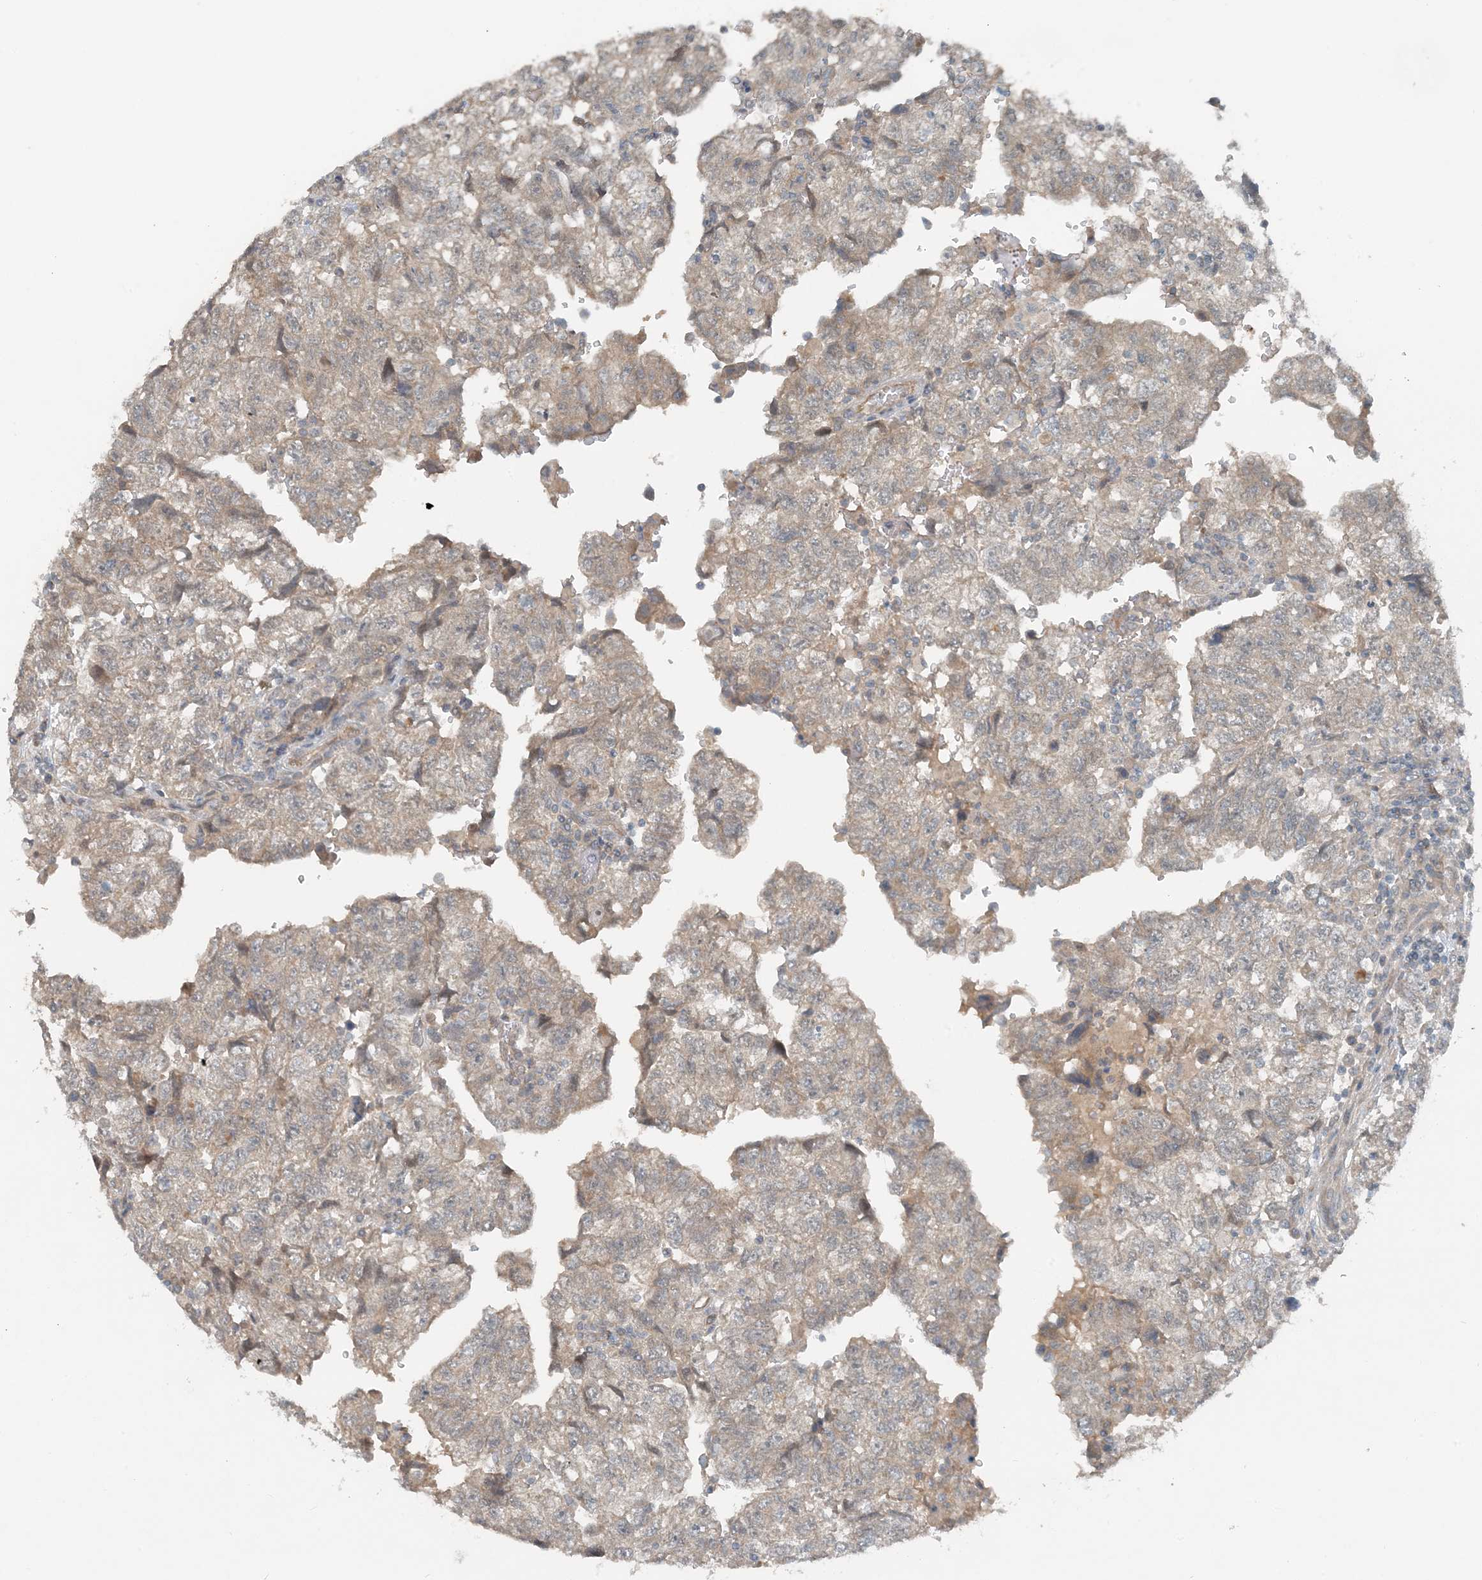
{"staining": {"intensity": "weak", "quantity": "25%-75%", "location": "cytoplasmic/membranous"}, "tissue": "testis cancer", "cell_type": "Tumor cells", "image_type": "cancer", "snomed": [{"axis": "morphology", "description": "Carcinoma, Embryonal, NOS"}, {"axis": "topography", "description": "Testis"}], "caption": "Protein expression analysis of testis cancer exhibits weak cytoplasmic/membranous staining in about 25%-75% of tumor cells.", "gene": "MITD1", "patient": {"sex": "male", "age": 36}}